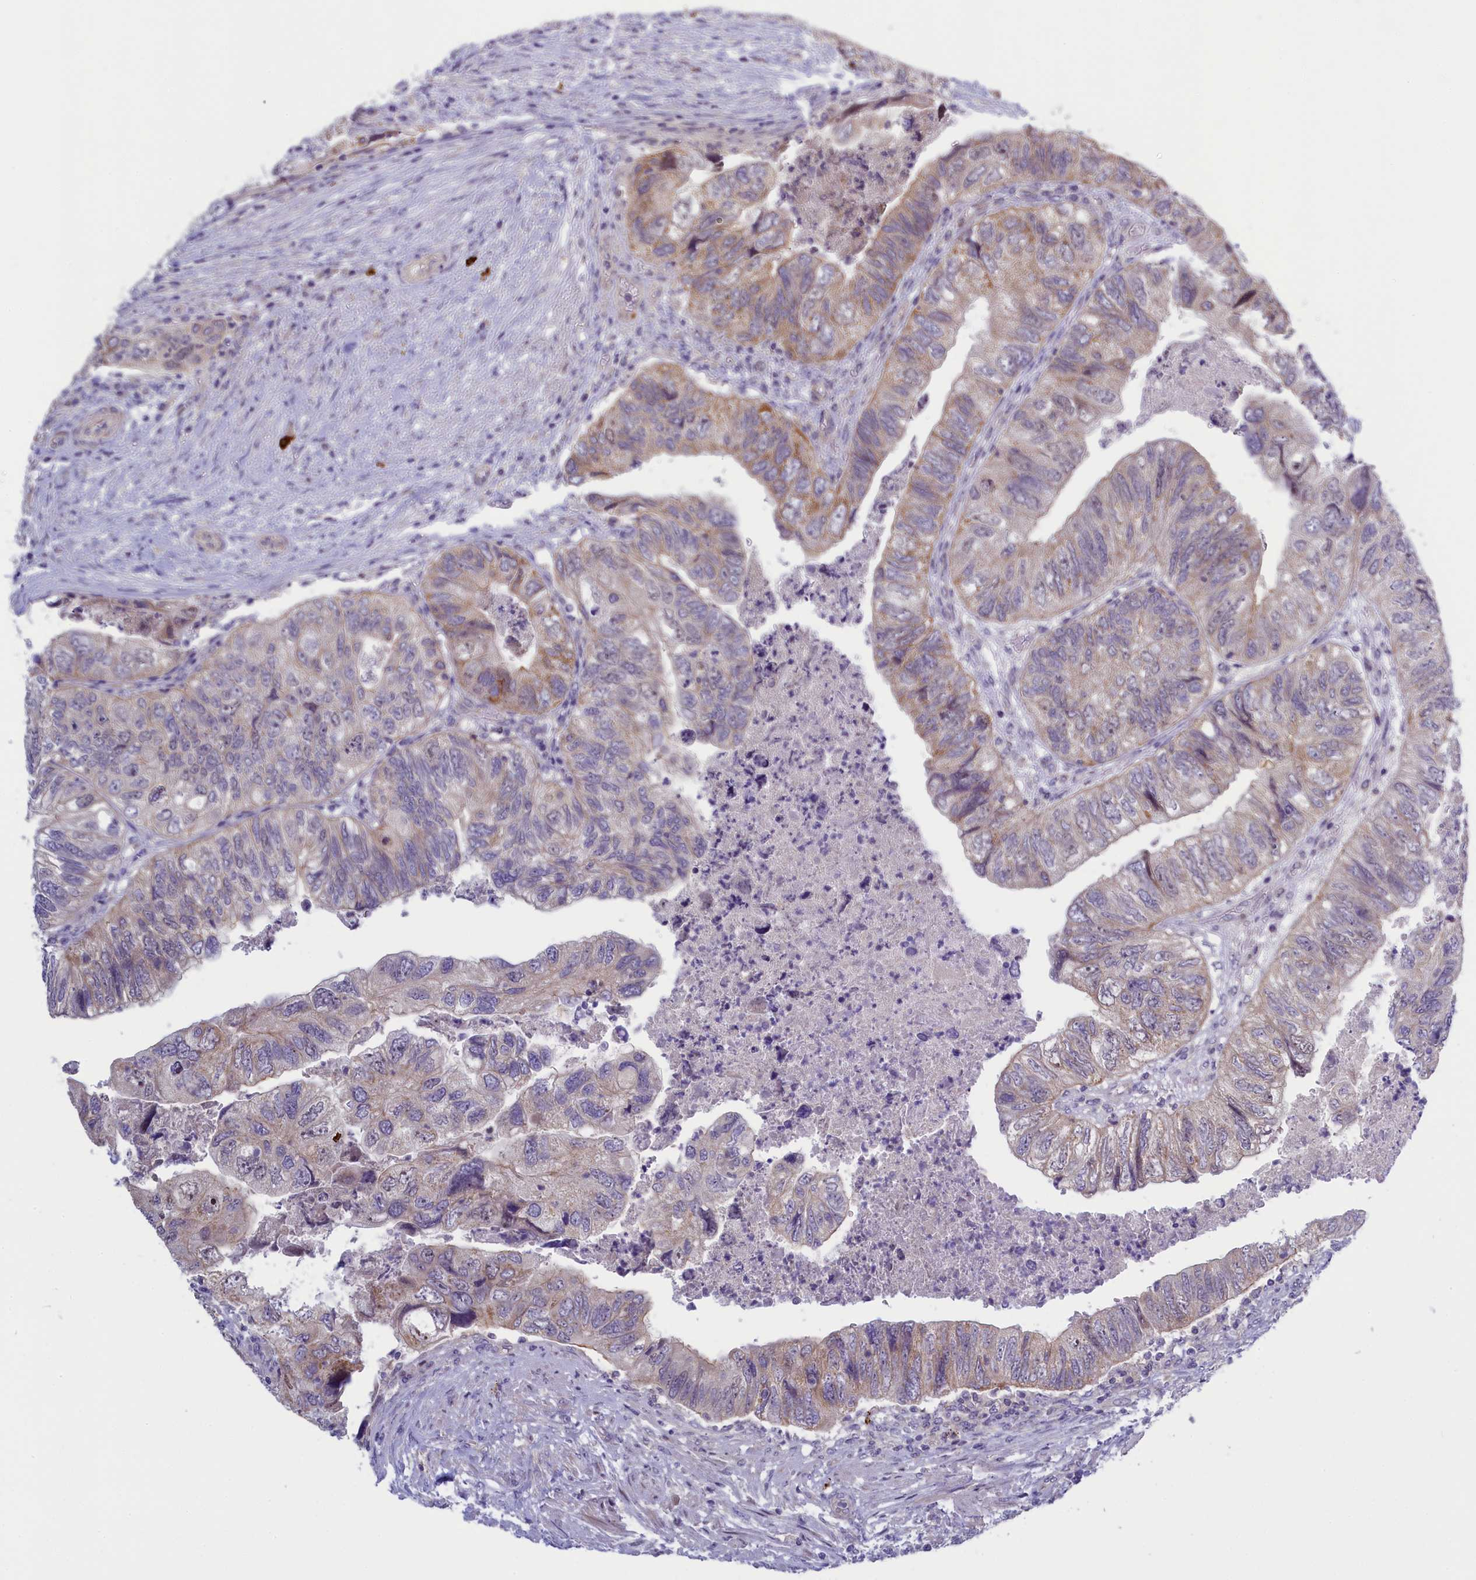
{"staining": {"intensity": "weak", "quantity": "25%-75%", "location": "cytoplasmic/membranous"}, "tissue": "colorectal cancer", "cell_type": "Tumor cells", "image_type": "cancer", "snomed": [{"axis": "morphology", "description": "Adenocarcinoma, NOS"}, {"axis": "topography", "description": "Rectum"}], "caption": "The image exhibits staining of colorectal adenocarcinoma, revealing weak cytoplasmic/membranous protein positivity (brown color) within tumor cells. Nuclei are stained in blue.", "gene": "CCL23", "patient": {"sex": "male", "age": 63}}